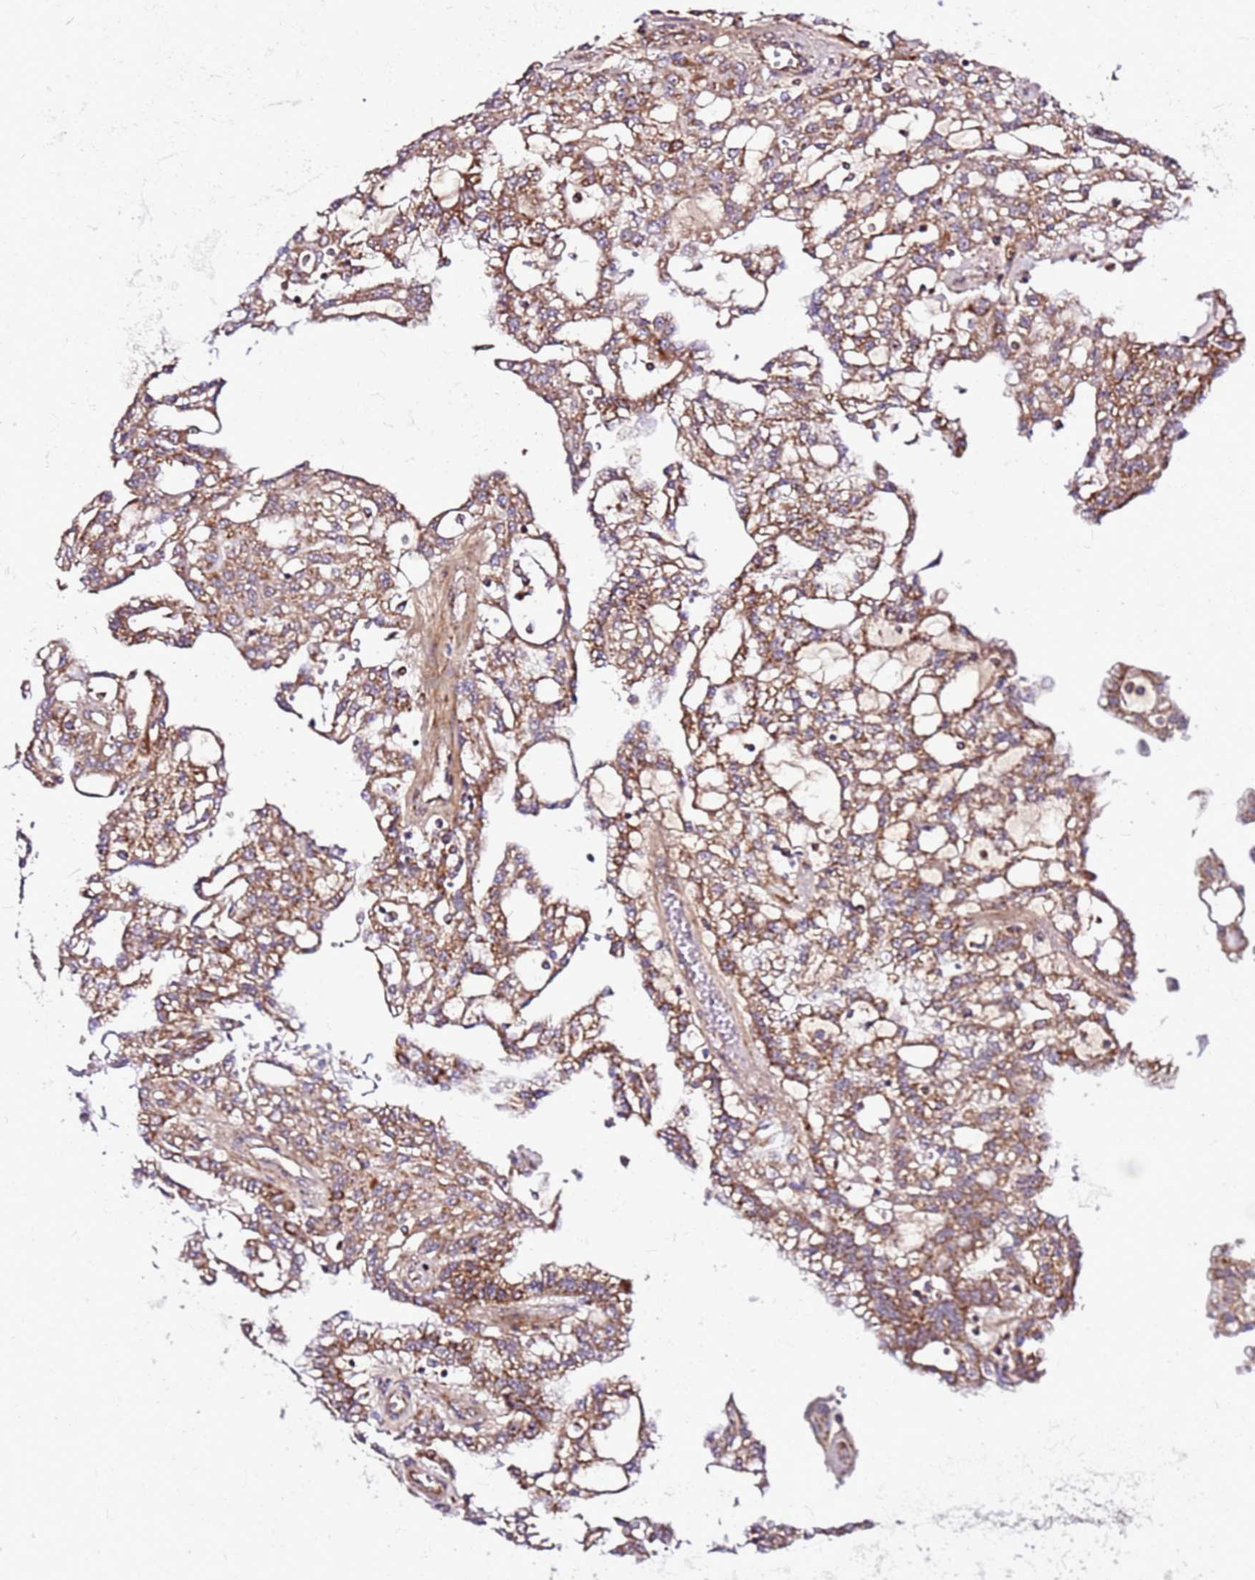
{"staining": {"intensity": "moderate", "quantity": ">75%", "location": "cytoplasmic/membranous"}, "tissue": "renal cancer", "cell_type": "Tumor cells", "image_type": "cancer", "snomed": [{"axis": "morphology", "description": "Adenocarcinoma, NOS"}, {"axis": "topography", "description": "Kidney"}], "caption": "Protein expression analysis of human renal cancer (adenocarcinoma) reveals moderate cytoplasmic/membranous staining in about >75% of tumor cells. (DAB (3,3'-diaminobenzidine) = brown stain, brightfield microscopy at high magnification).", "gene": "OR51T1", "patient": {"sex": "male", "age": 63}}